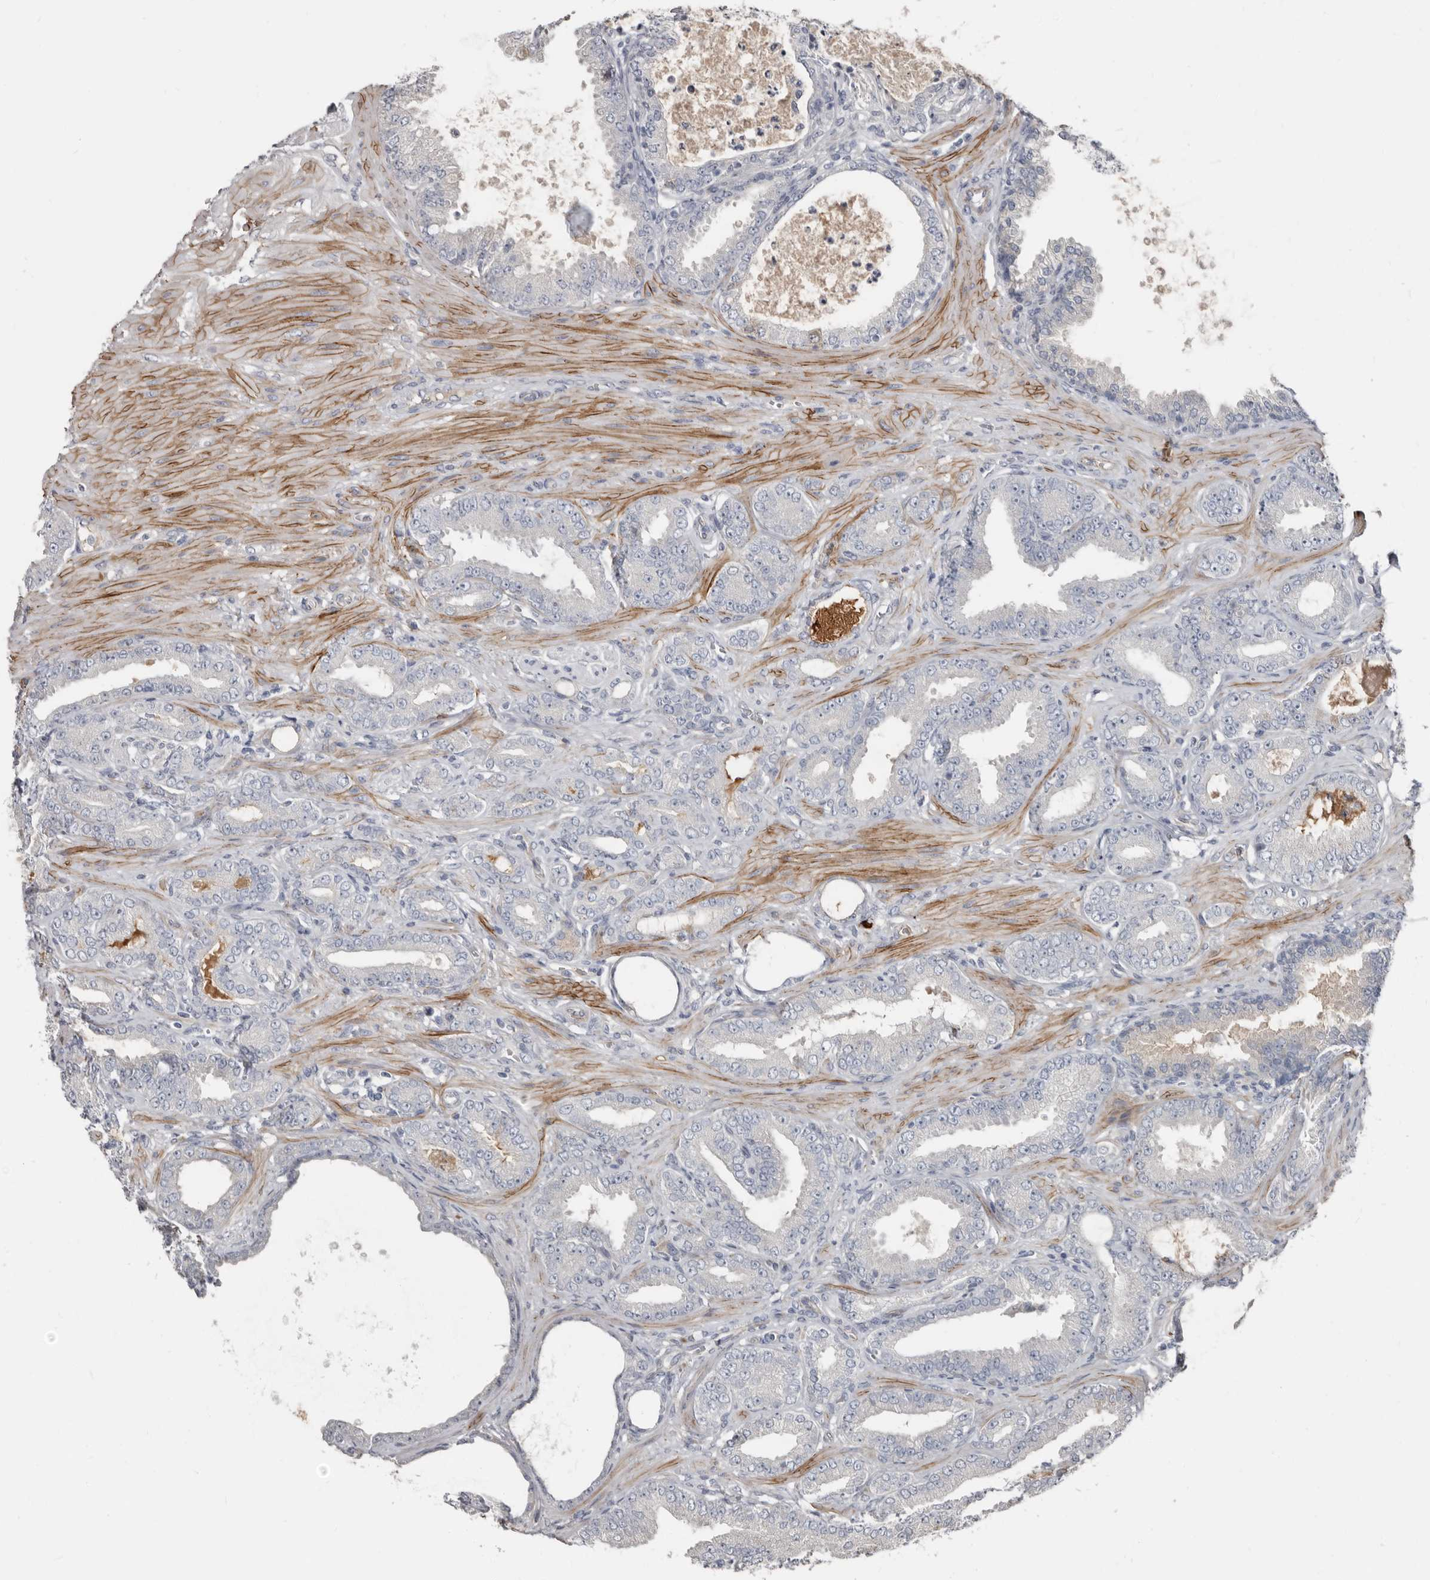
{"staining": {"intensity": "negative", "quantity": "none", "location": "none"}, "tissue": "prostate cancer", "cell_type": "Tumor cells", "image_type": "cancer", "snomed": [{"axis": "morphology", "description": "Adenocarcinoma, Low grade"}, {"axis": "topography", "description": "Prostate"}], "caption": "A high-resolution micrograph shows immunohistochemistry (IHC) staining of prostate cancer (adenocarcinoma (low-grade)), which shows no significant expression in tumor cells. The staining was performed using DAB to visualize the protein expression in brown, while the nuclei were stained in blue with hematoxylin (Magnification: 20x).", "gene": "ZNF114", "patient": {"sex": "male", "age": 63}}